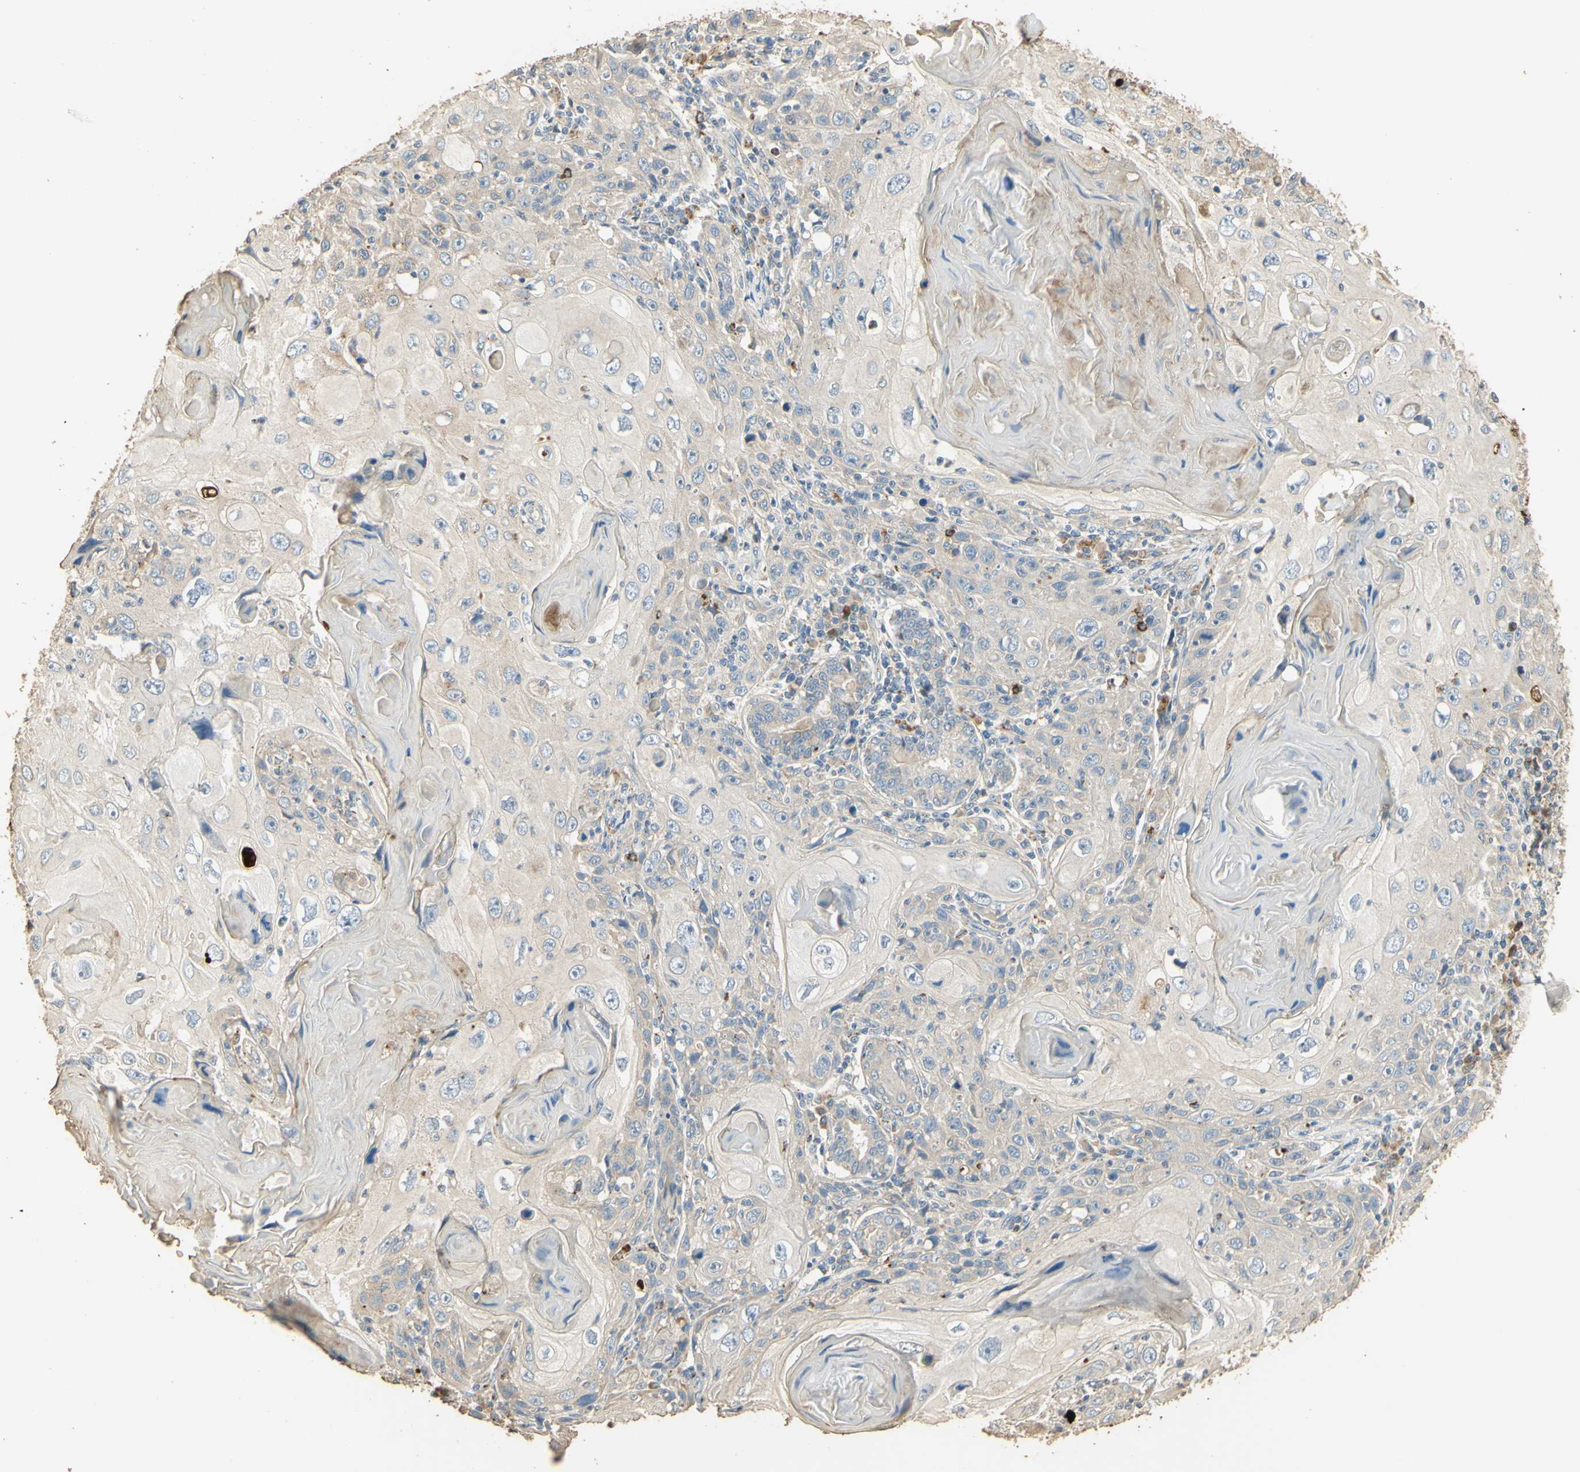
{"staining": {"intensity": "negative", "quantity": "none", "location": "none"}, "tissue": "skin cancer", "cell_type": "Tumor cells", "image_type": "cancer", "snomed": [{"axis": "morphology", "description": "Squamous cell carcinoma, NOS"}, {"axis": "topography", "description": "Skin"}], "caption": "An image of squamous cell carcinoma (skin) stained for a protein exhibits no brown staining in tumor cells.", "gene": "ARHGEF17", "patient": {"sex": "female", "age": 88}}